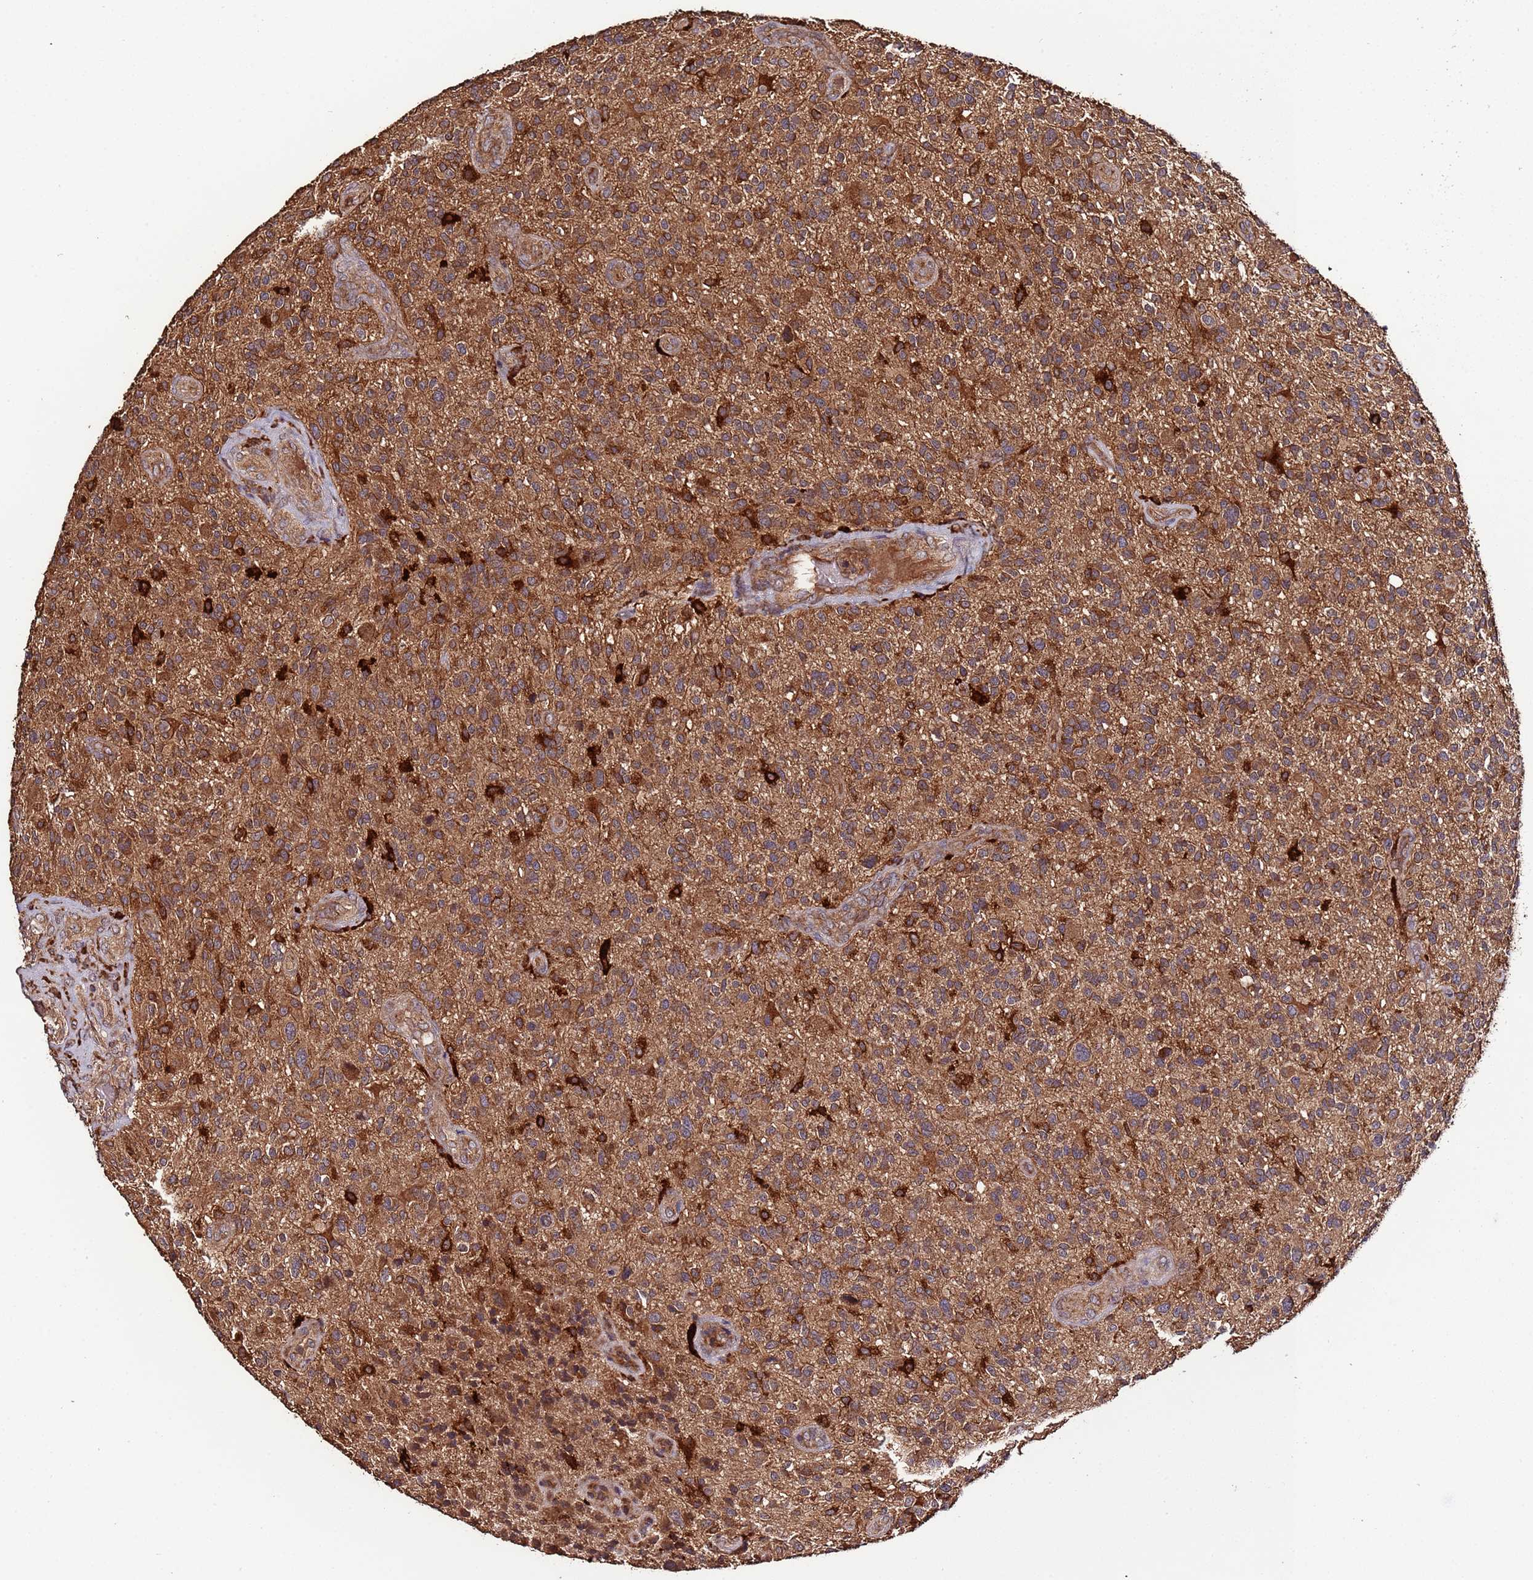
{"staining": {"intensity": "strong", "quantity": "25%-75%", "location": "cytoplasmic/membranous"}, "tissue": "glioma", "cell_type": "Tumor cells", "image_type": "cancer", "snomed": [{"axis": "morphology", "description": "Glioma, malignant, High grade"}, {"axis": "topography", "description": "Brain"}], "caption": "High-grade glioma (malignant) stained for a protein exhibits strong cytoplasmic/membranous positivity in tumor cells.", "gene": "RPS15A", "patient": {"sex": "male", "age": 47}}